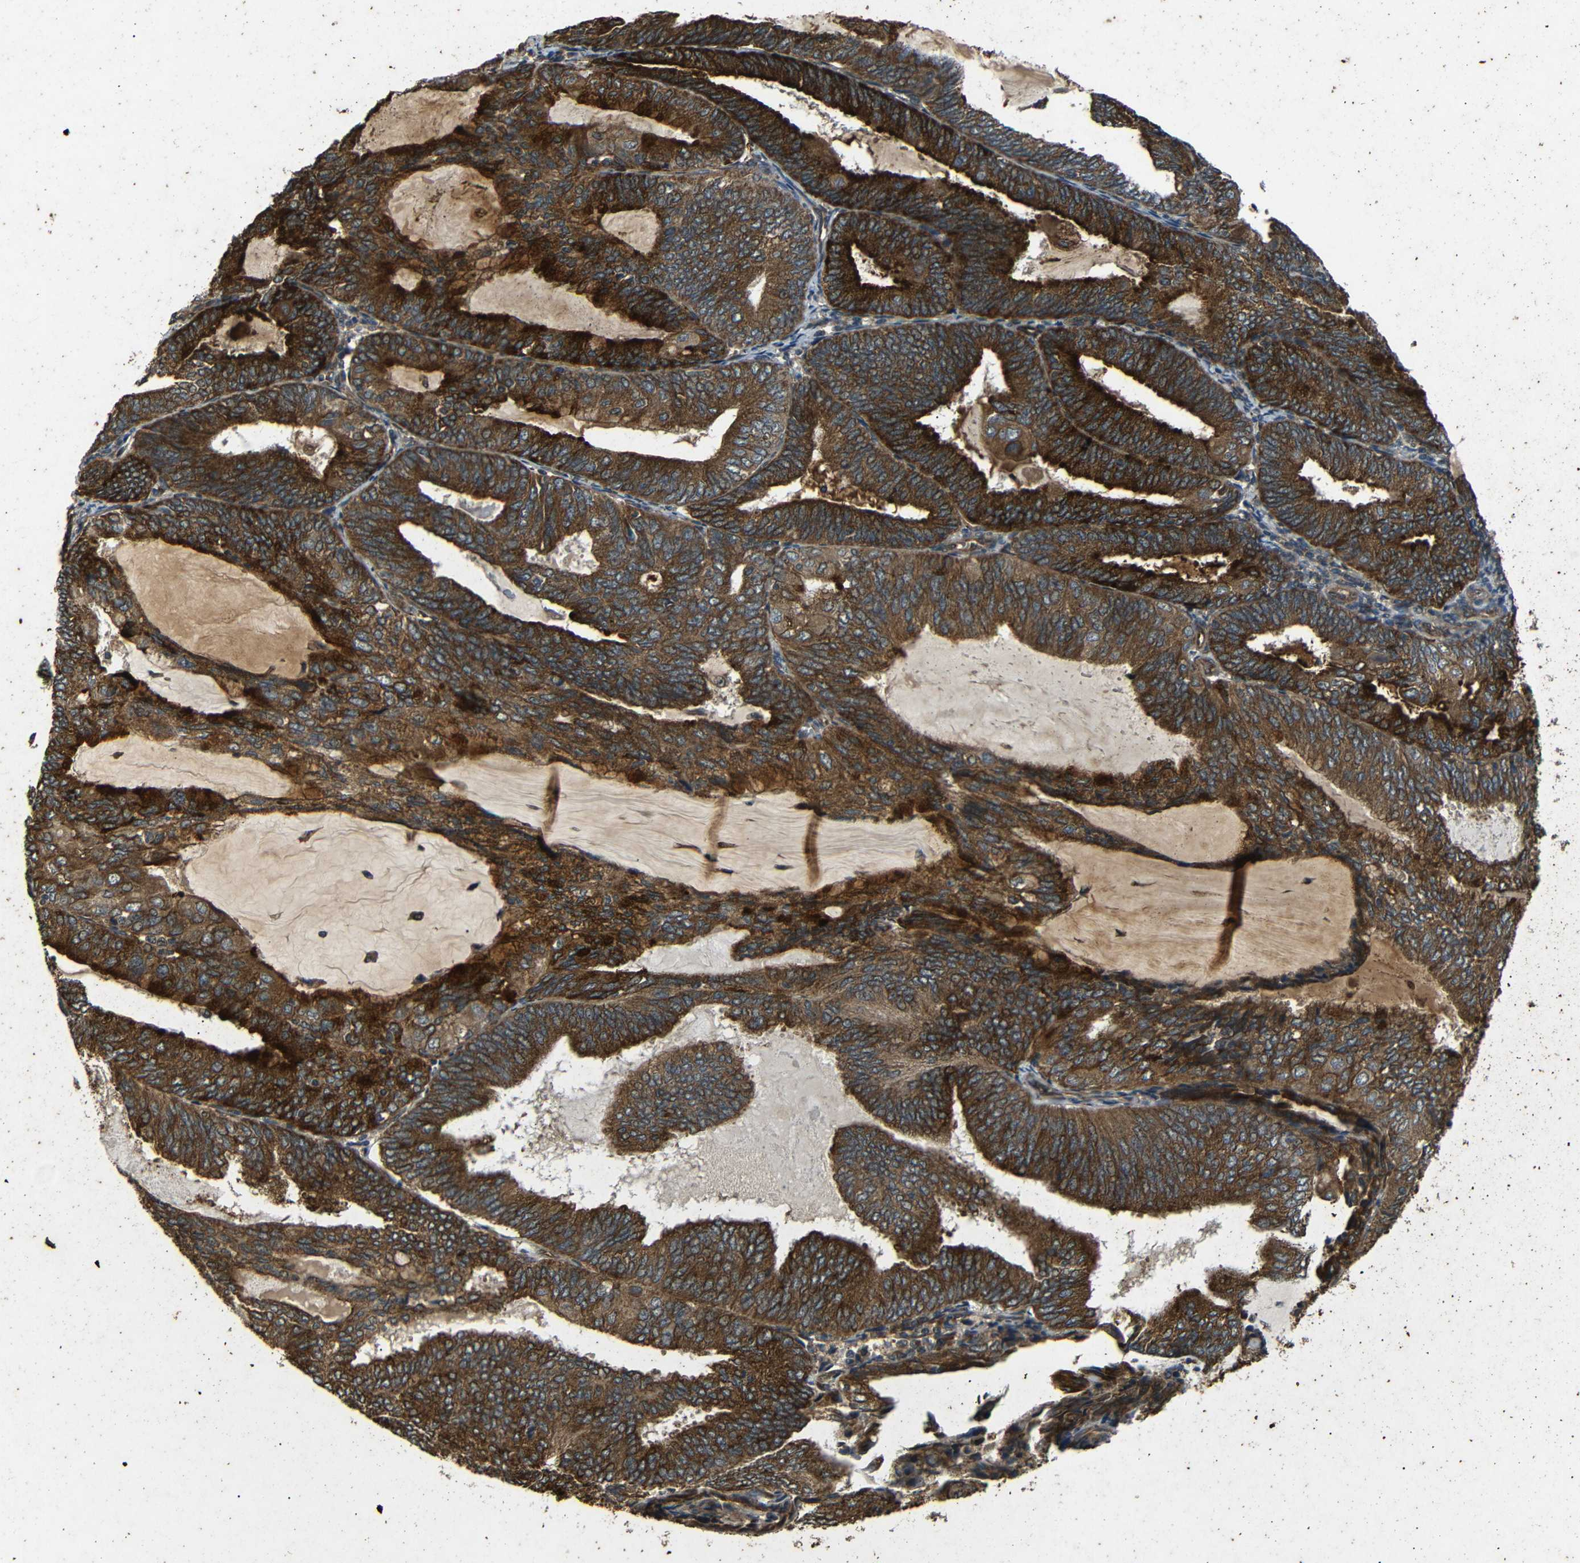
{"staining": {"intensity": "strong", "quantity": ">75%", "location": "cytoplasmic/membranous"}, "tissue": "endometrial cancer", "cell_type": "Tumor cells", "image_type": "cancer", "snomed": [{"axis": "morphology", "description": "Adenocarcinoma, NOS"}, {"axis": "topography", "description": "Endometrium"}], "caption": "Protein analysis of endometrial cancer tissue displays strong cytoplasmic/membranous expression in approximately >75% of tumor cells. (Brightfield microscopy of DAB IHC at high magnification).", "gene": "TRPC1", "patient": {"sex": "female", "age": 81}}